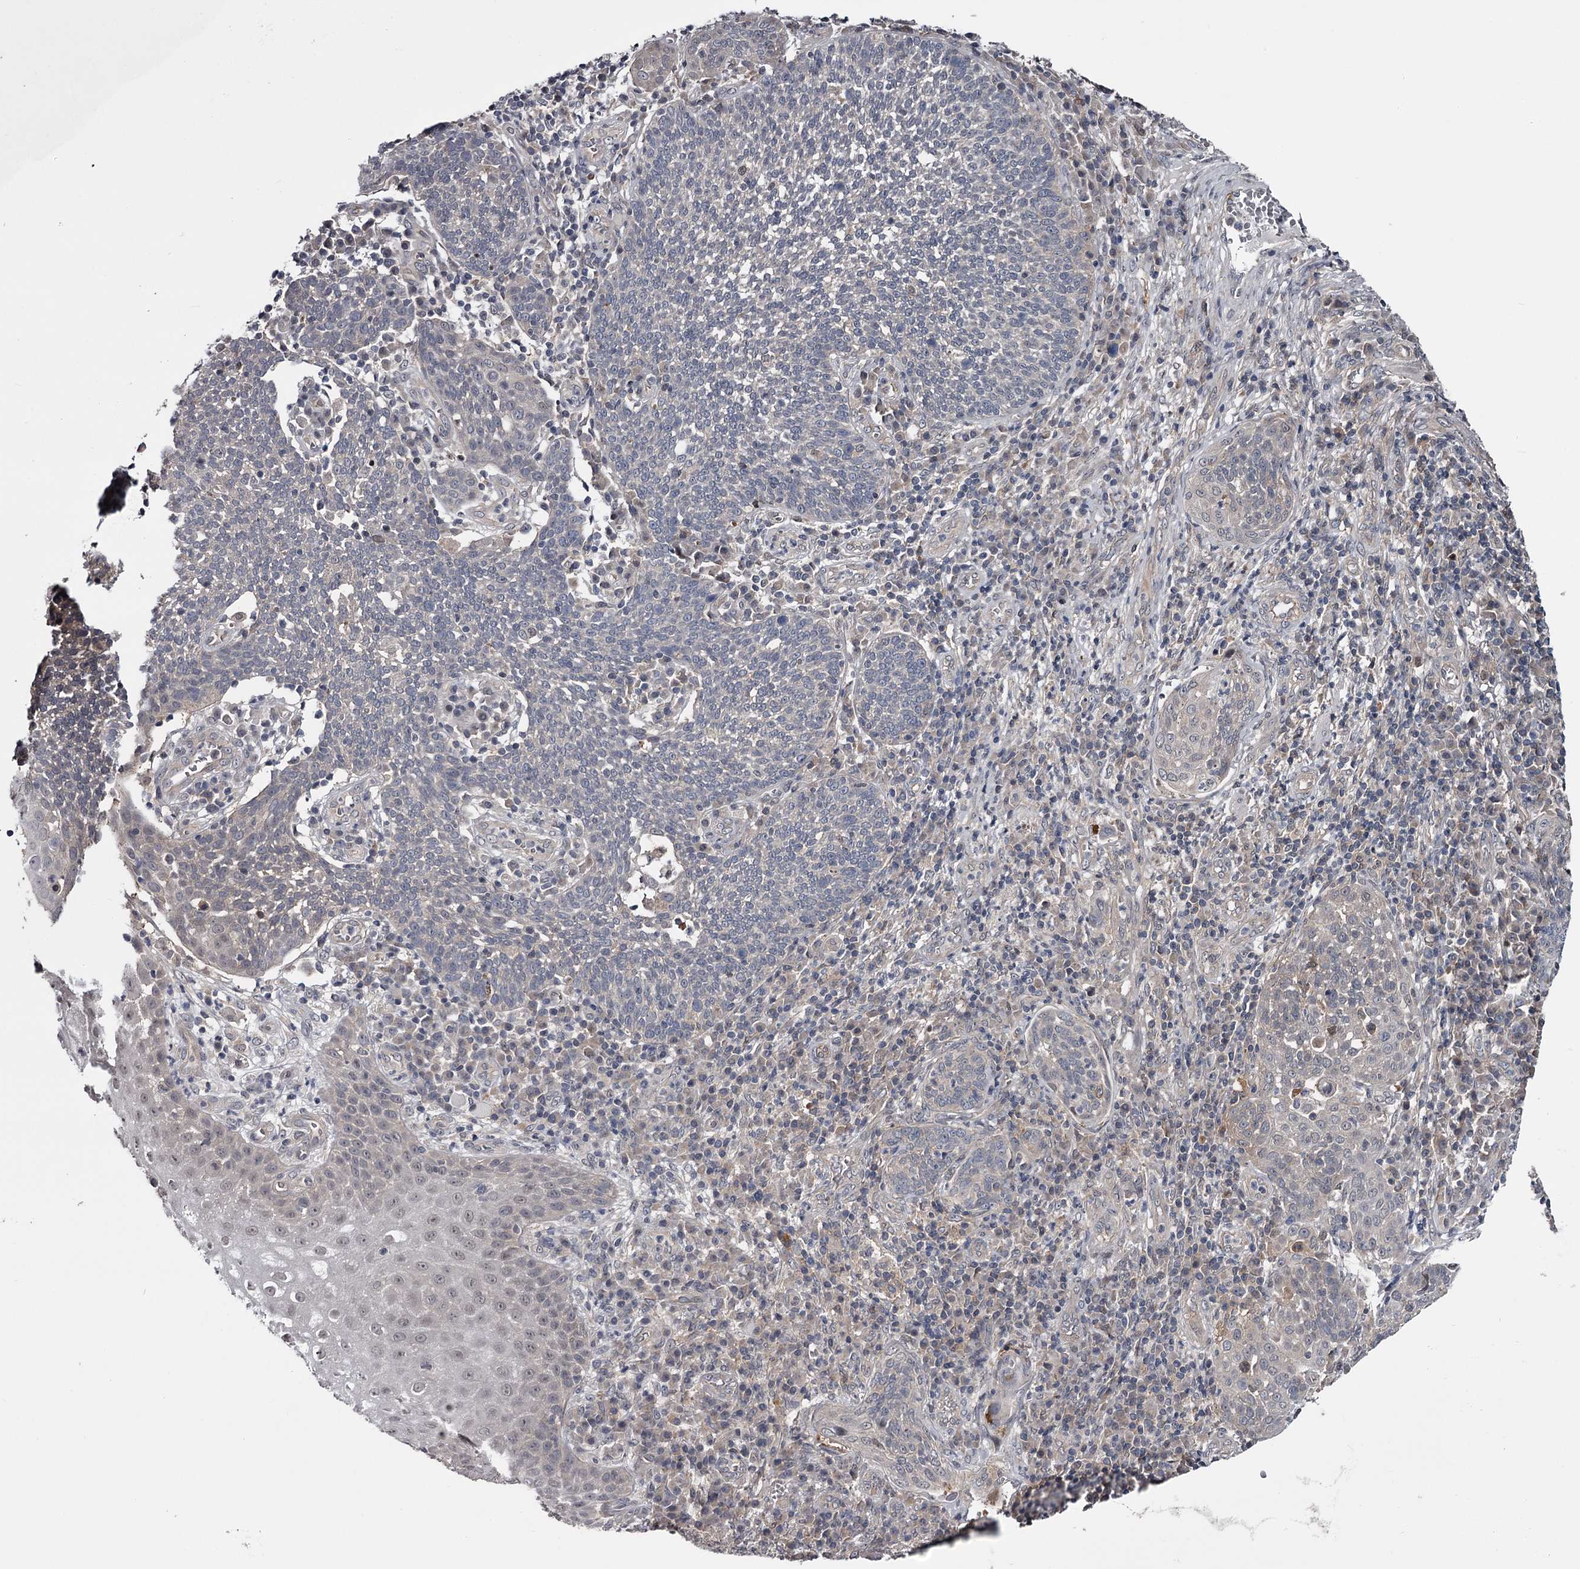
{"staining": {"intensity": "negative", "quantity": "none", "location": "none"}, "tissue": "cervical cancer", "cell_type": "Tumor cells", "image_type": "cancer", "snomed": [{"axis": "morphology", "description": "Squamous cell carcinoma, NOS"}, {"axis": "topography", "description": "Cervix"}], "caption": "This is an immunohistochemistry (IHC) micrograph of human cervical squamous cell carcinoma. There is no staining in tumor cells.", "gene": "DAO", "patient": {"sex": "female", "age": 34}}